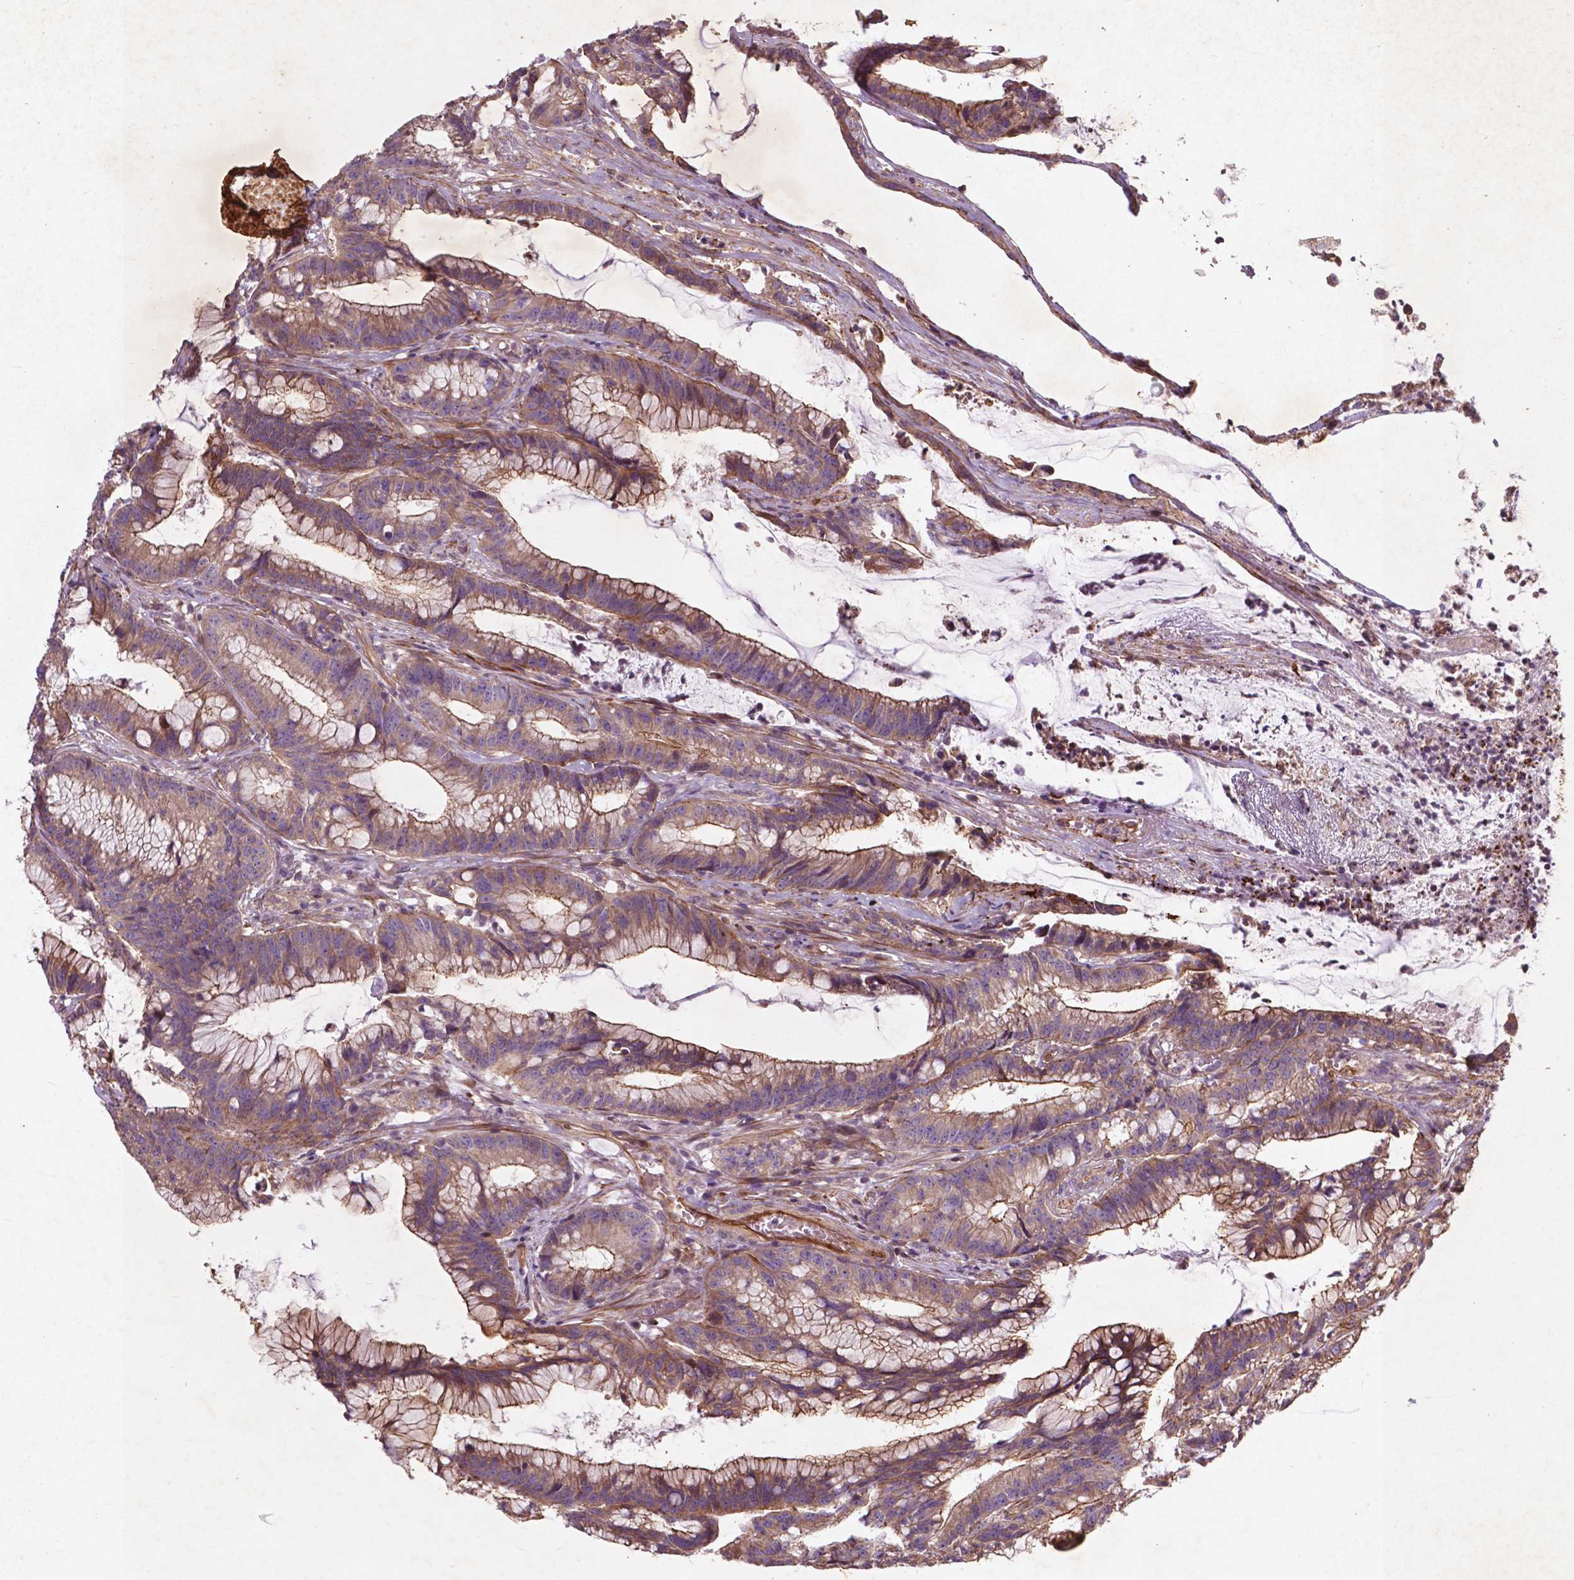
{"staining": {"intensity": "moderate", "quantity": ">75%", "location": "cytoplasmic/membranous"}, "tissue": "colorectal cancer", "cell_type": "Tumor cells", "image_type": "cancer", "snomed": [{"axis": "morphology", "description": "Adenocarcinoma, NOS"}, {"axis": "topography", "description": "Colon"}], "caption": "Immunohistochemical staining of human adenocarcinoma (colorectal) demonstrates moderate cytoplasmic/membranous protein expression in approximately >75% of tumor cells.", "gene": "RFPL4B", "patient": {"sex": "female", "age": 78}}